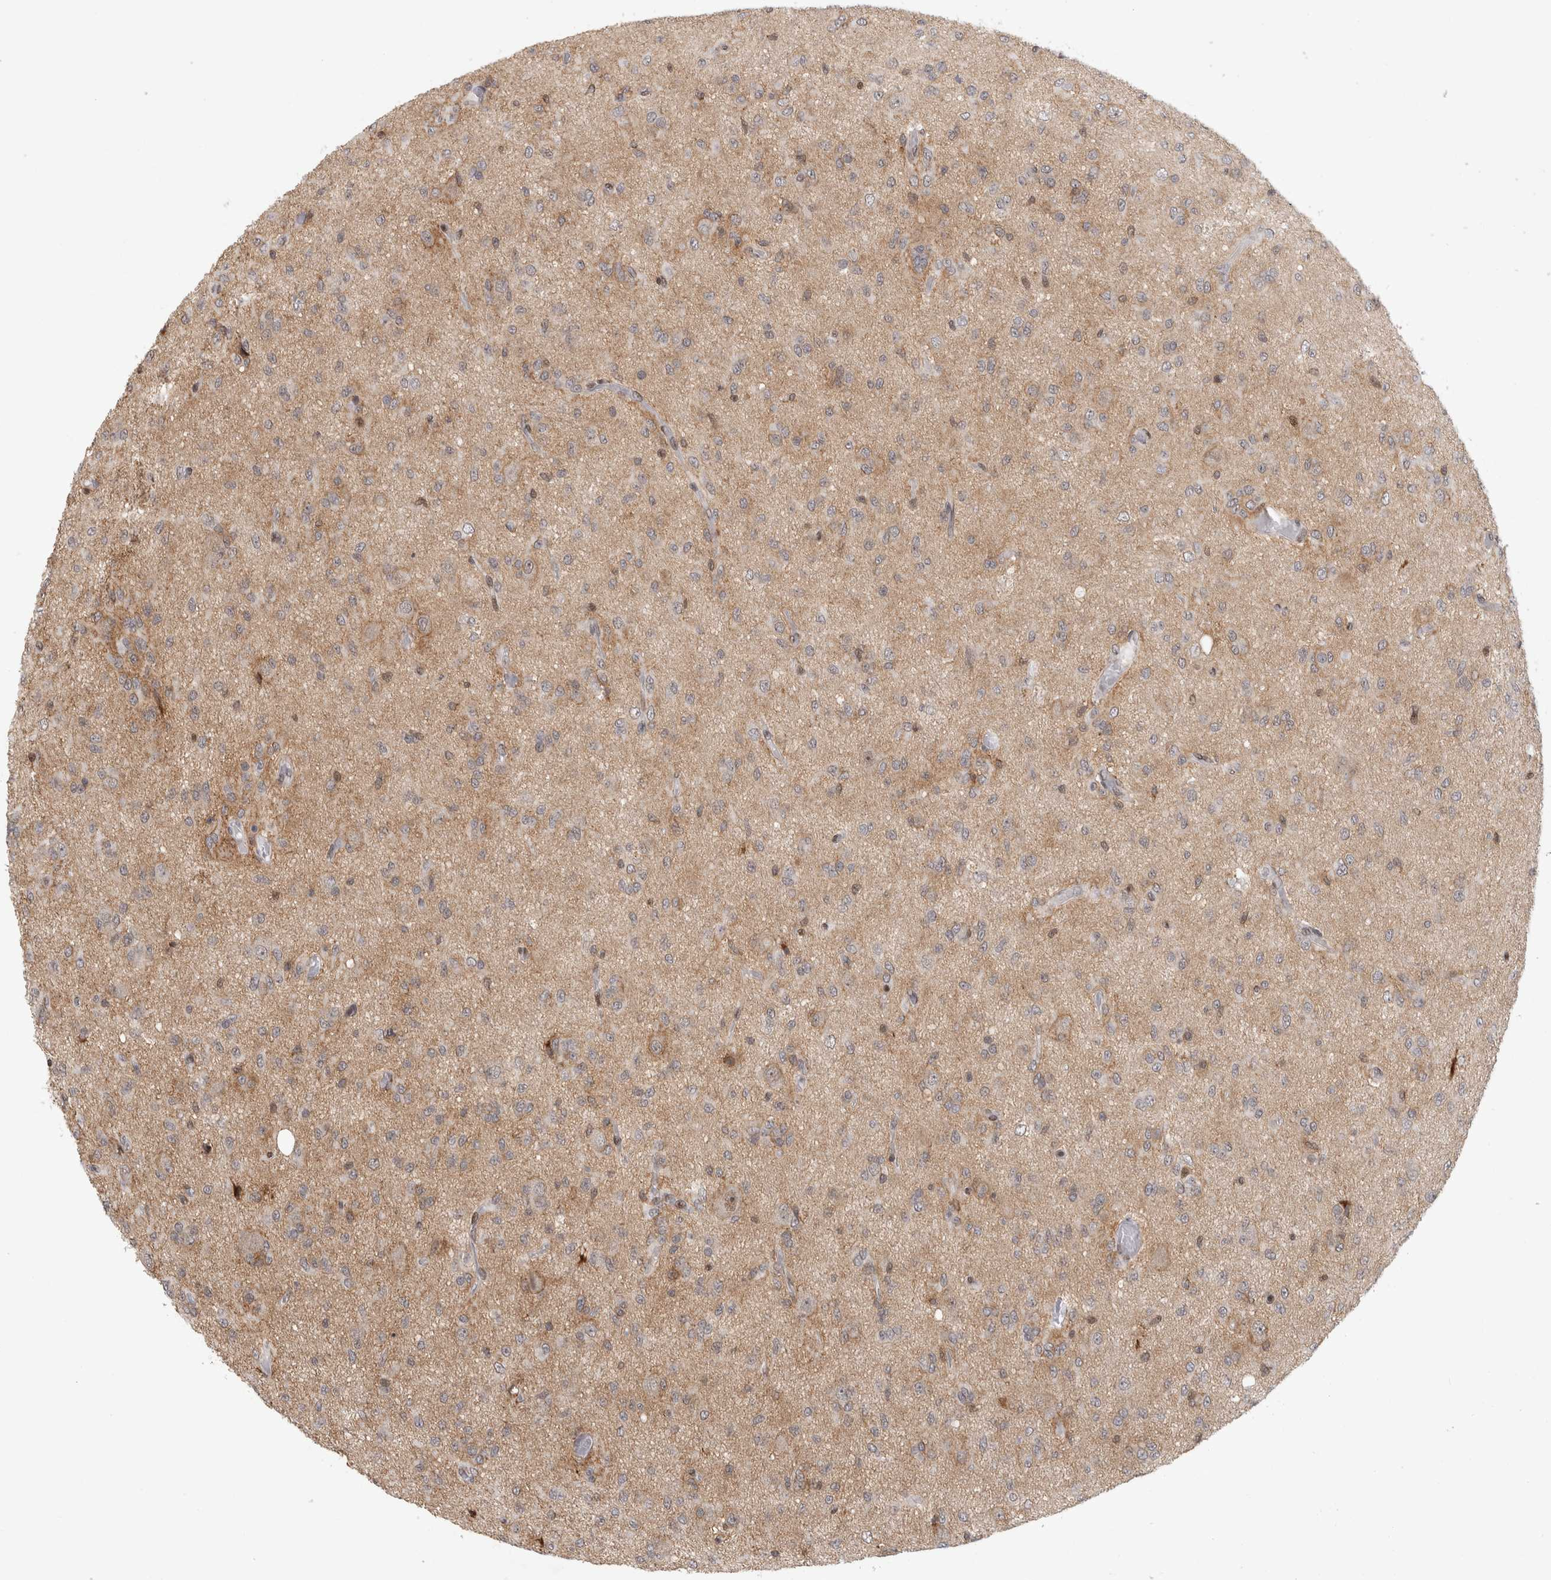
{"staining": {"intensity": "negative", "quantity": "none", "location": "none"}, "tissue": "glioma", "cell_type": "Tumor cells", "image_type": "cancer", "snomed": [{"axis": "morphology", "description": "Glioma, malignant, High grade"}, {"axis": "topography", "description": "Brain"}], "caption": "Tumor cells are negative for protein expression in human malignant glioma (high-grade).", "gene": "SRARP", "patient": {"sex": "female", "age": 59}}